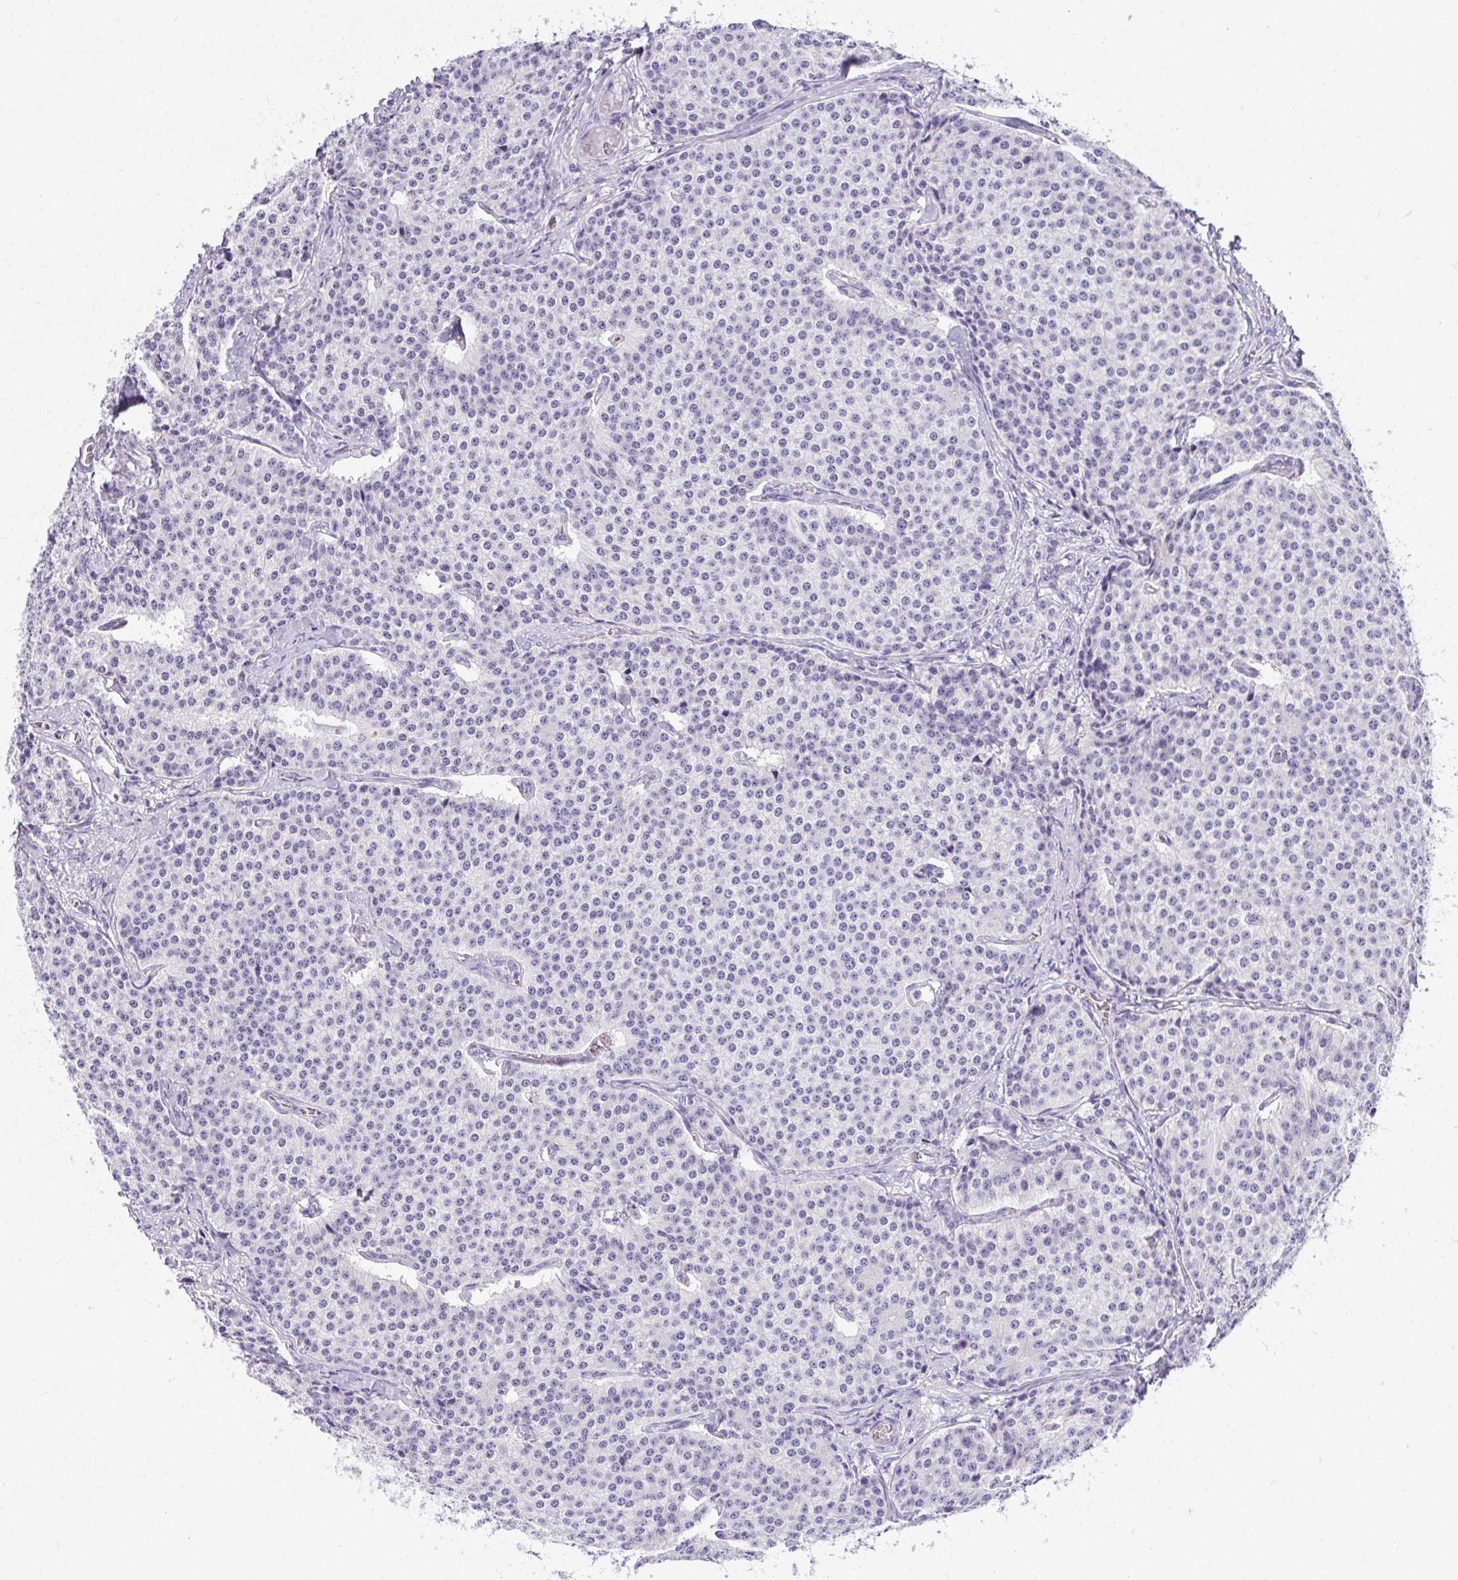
{"staining": {"intensity": "negative", "quantity": "none", "location": "none"}, "tissue": "carcinoid", "cell_type": "Tumor cells", "image_type": "cancer", "snomed": [{"axis": "morphology", "description": "Carcinoid, malignant, NOS"}, {"axis": "topography", "description": "Small intestine"}], "caption": "Immunohistochemistry (IHC) image of malignant carcinoid stained for a protein (brown), which exhibits no expression in tumor cells.", "gene": "AVIL", "patient": {"sex": "female", "age": 64}}